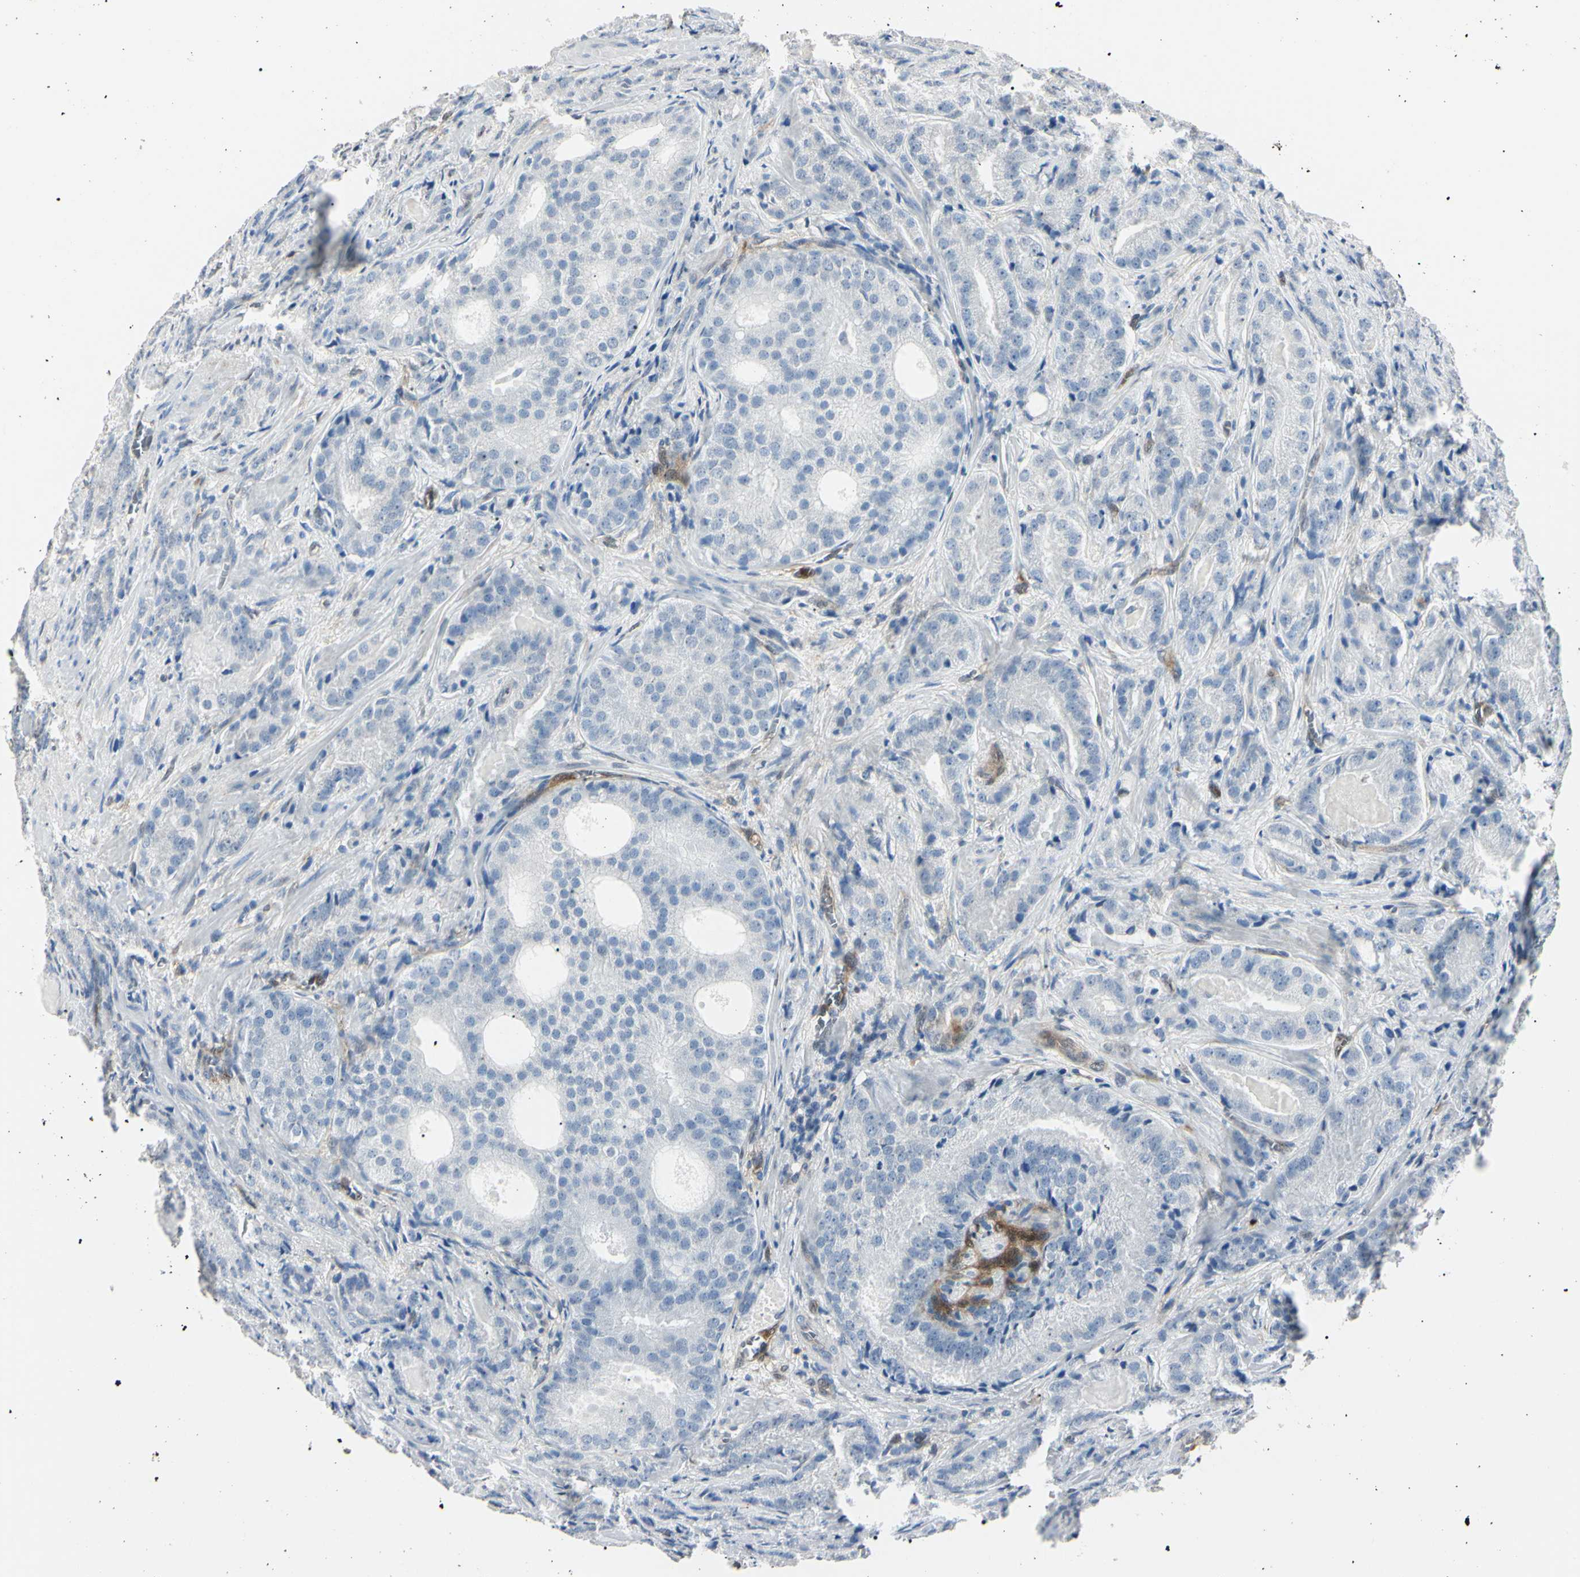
{"staining": {"intensity": "moderate", "quantity": "<25%", "location": "cytoplasmic/membranous,nuclear"}, "tissue": "prostate cancer", "cell_type": "Tumor cells", "image_type": "cancer", "snomed": [{"axis": "morphology", "description": "Adenocarcinoma, High grade"}, {"axis": "topography", "description": "Prostate"}], "caption": "This photomicrograph displays high-grade adenocarcinoma (prostate) stained with immunohistochemistry to label a protein in brown. The cytoplasmic/membranous and nuclear of tumor cells show moderate positivity for the protein. Nuclei are counter-stained blue.", "gene": "AKR1C3", "patient": {"sex": "male", "age": 64}}